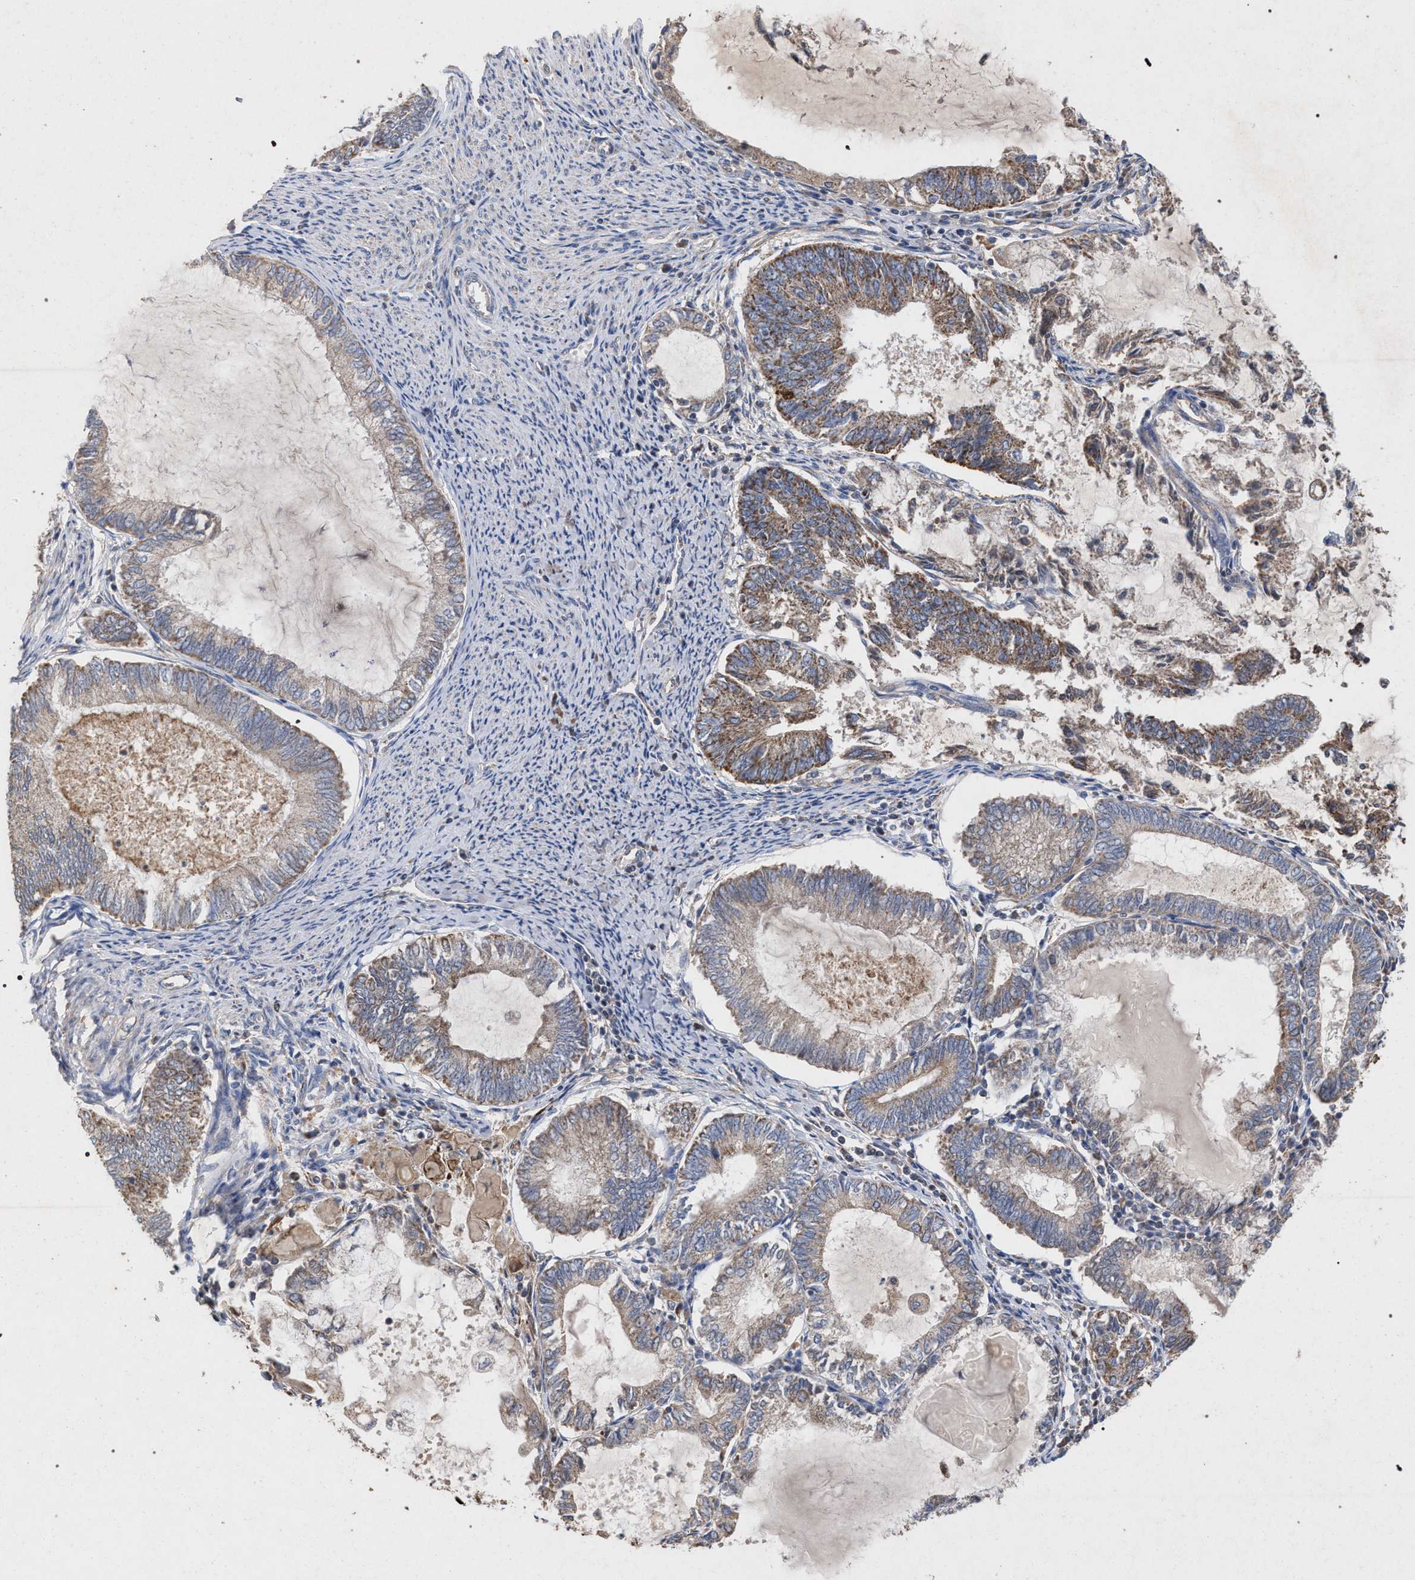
{"staining": {"intensity": "weak", "quantity": ">75%", "location": "cytoplasmic/membranous"}, "tissue": "endometrial cancer", "cell_type": "Tumor cells", "image_type": "cancer", "snomed": [{"axis": "morphology", "description": "Adenocarcinoma, NOS"}, {"axis": "topography", "description": "Endometrium"}], "caption": "Endometrial cancer (adenocarcinoma) stained for a protein (brown) reveals weak cytoplasmic/membranous positive staining in approximately >75% of tumor cells.", "gene": "BCL2L12", "patient": {"sex": "female", "age": 86}}